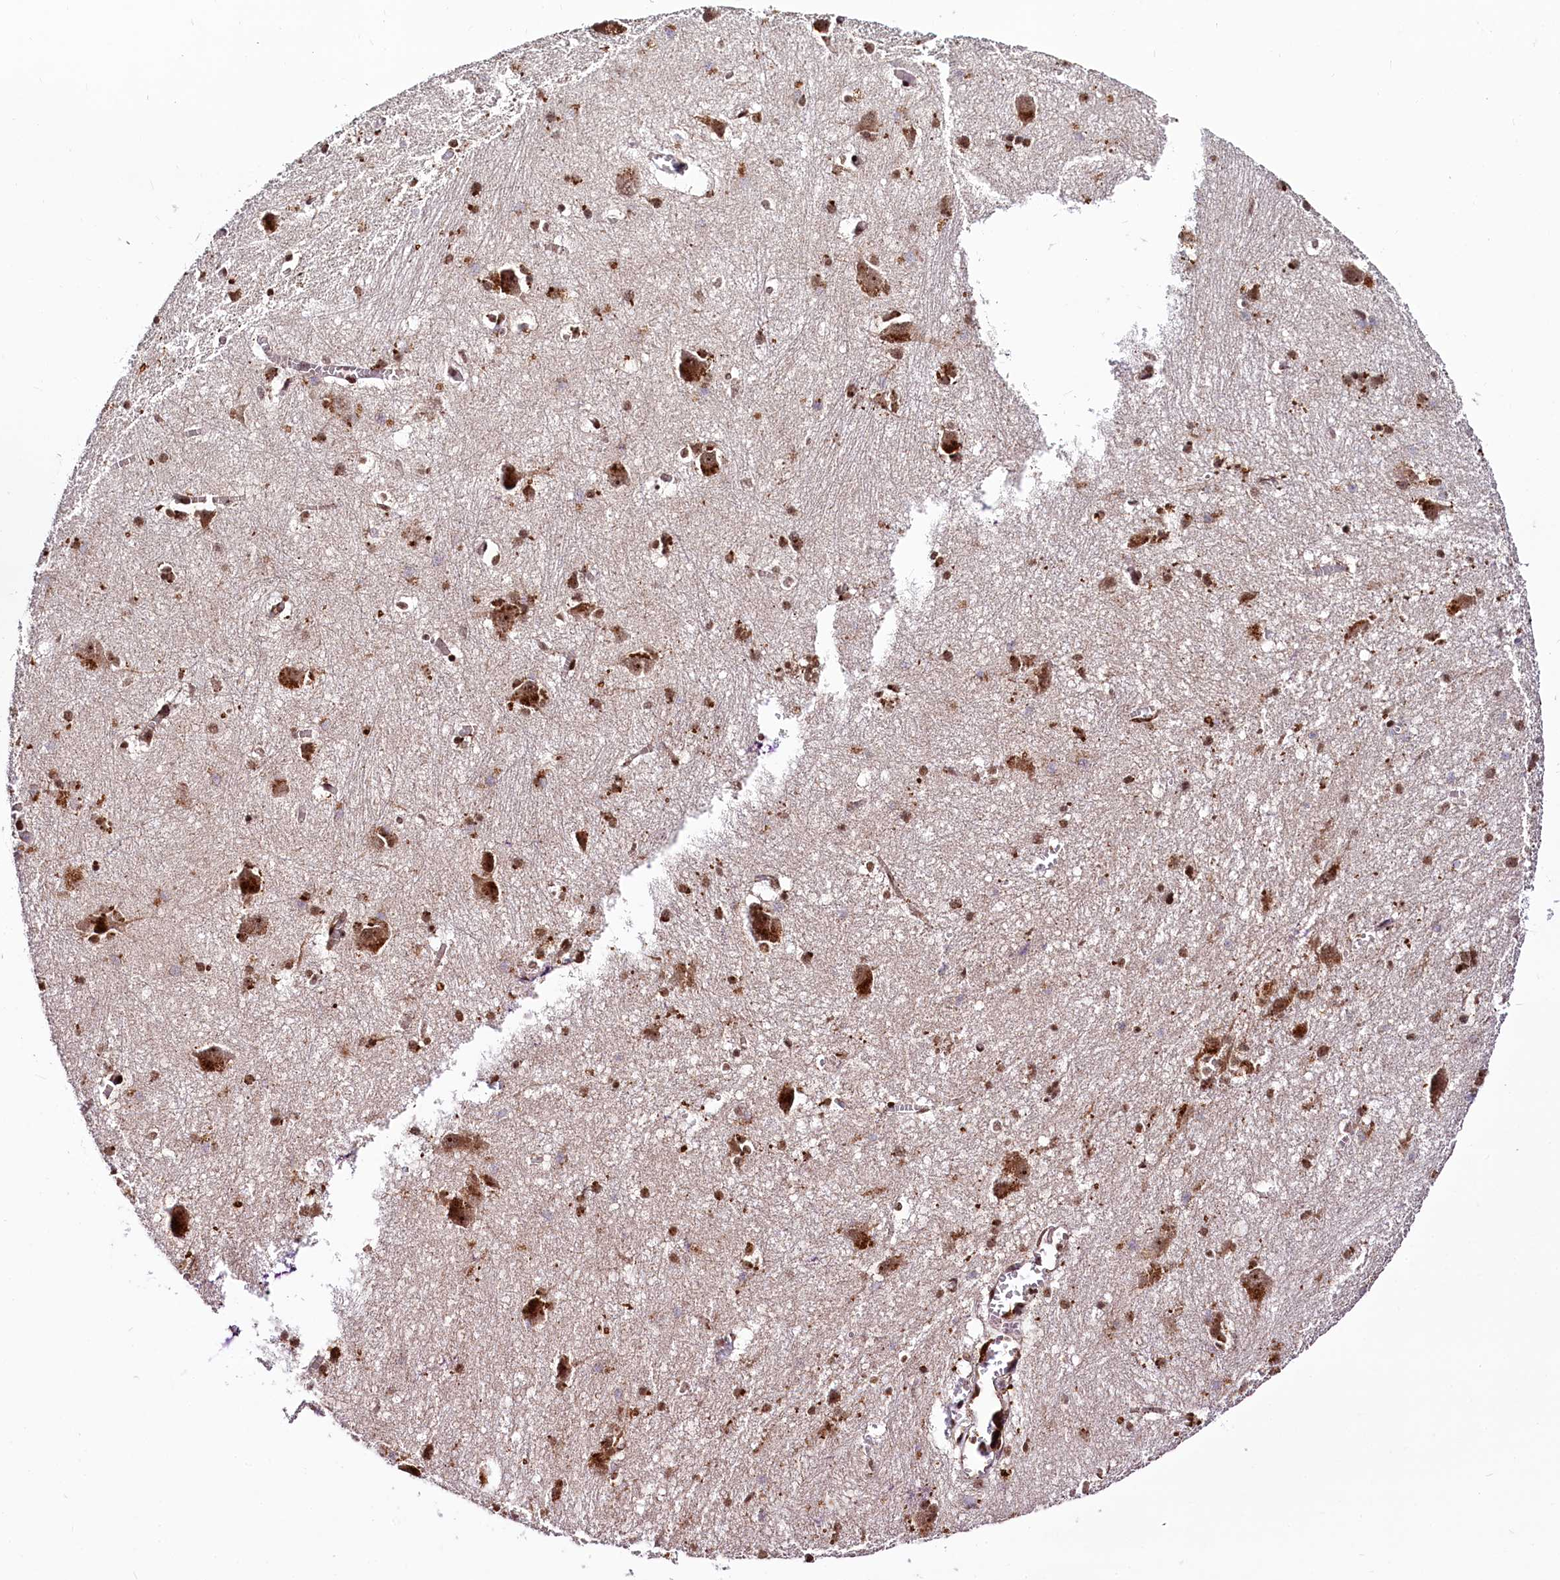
{"staining": {"intensity": "strong", "quantity": ">75%", "location": "cytoplasmic/membranous,nuclear"}, "tissue": "caudate", "cell_type": "Glial cells", "image_type": "normal", "snomed": [{"axis": "morphology", "description": "Normal tissue, NOS"}, {"axis": "topography", "description": "Lateral ventricle wall"}], "caption": "IHC staining of normal caudate, which shows high levels of strong cytoplasmic/membranous,nuclear positivity in about >75% of glial cells indicating strong cytoplasmic/membranous,nuclear protein expression. The staining was performed using DAB (brown) for protein detection and nuclei were counterstained in hematoxylin (blue).", "gene": "PDS5B", "patient": {"sex": "male", "age": 37}}